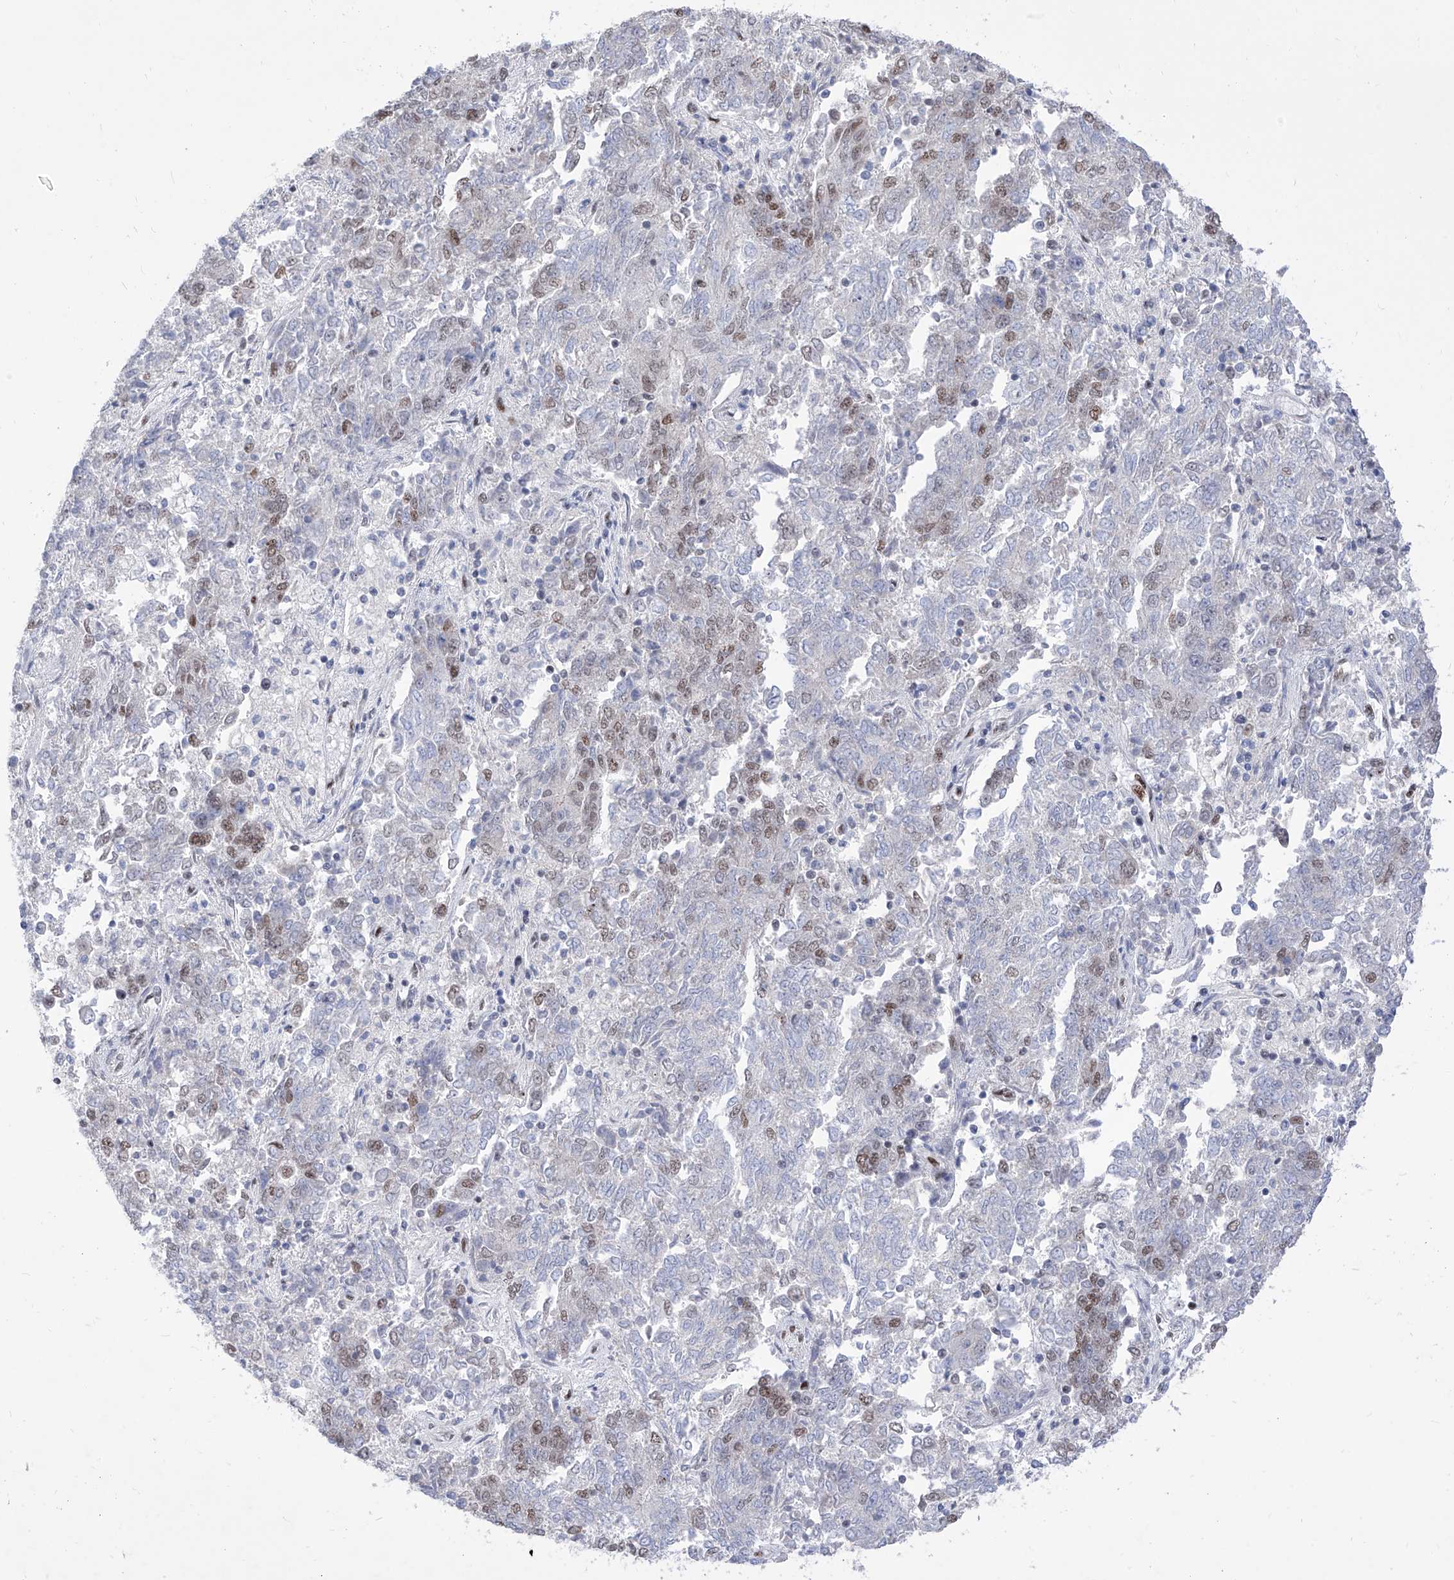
{"staining": {"intensity": "moderate", "quantity": "<25%", "location": "nuclear"}, "tissue": "endometrial cancer", "cell_type": "Tumor cells", "image_type": "cancer", "snomed": [{"axis": "morphology", "description": "Adenocarcinoma, NOS"}, {"axis": "topography", "description": "Endometrium"}], "caption": "The photomicrograph shows staining of endometrial adenocarcinoma, revealing moderate nuclear protein expression (brown color) within tumor cells.", "gene": "ATN1", "patient": {"sex": "female", "age": 80}}